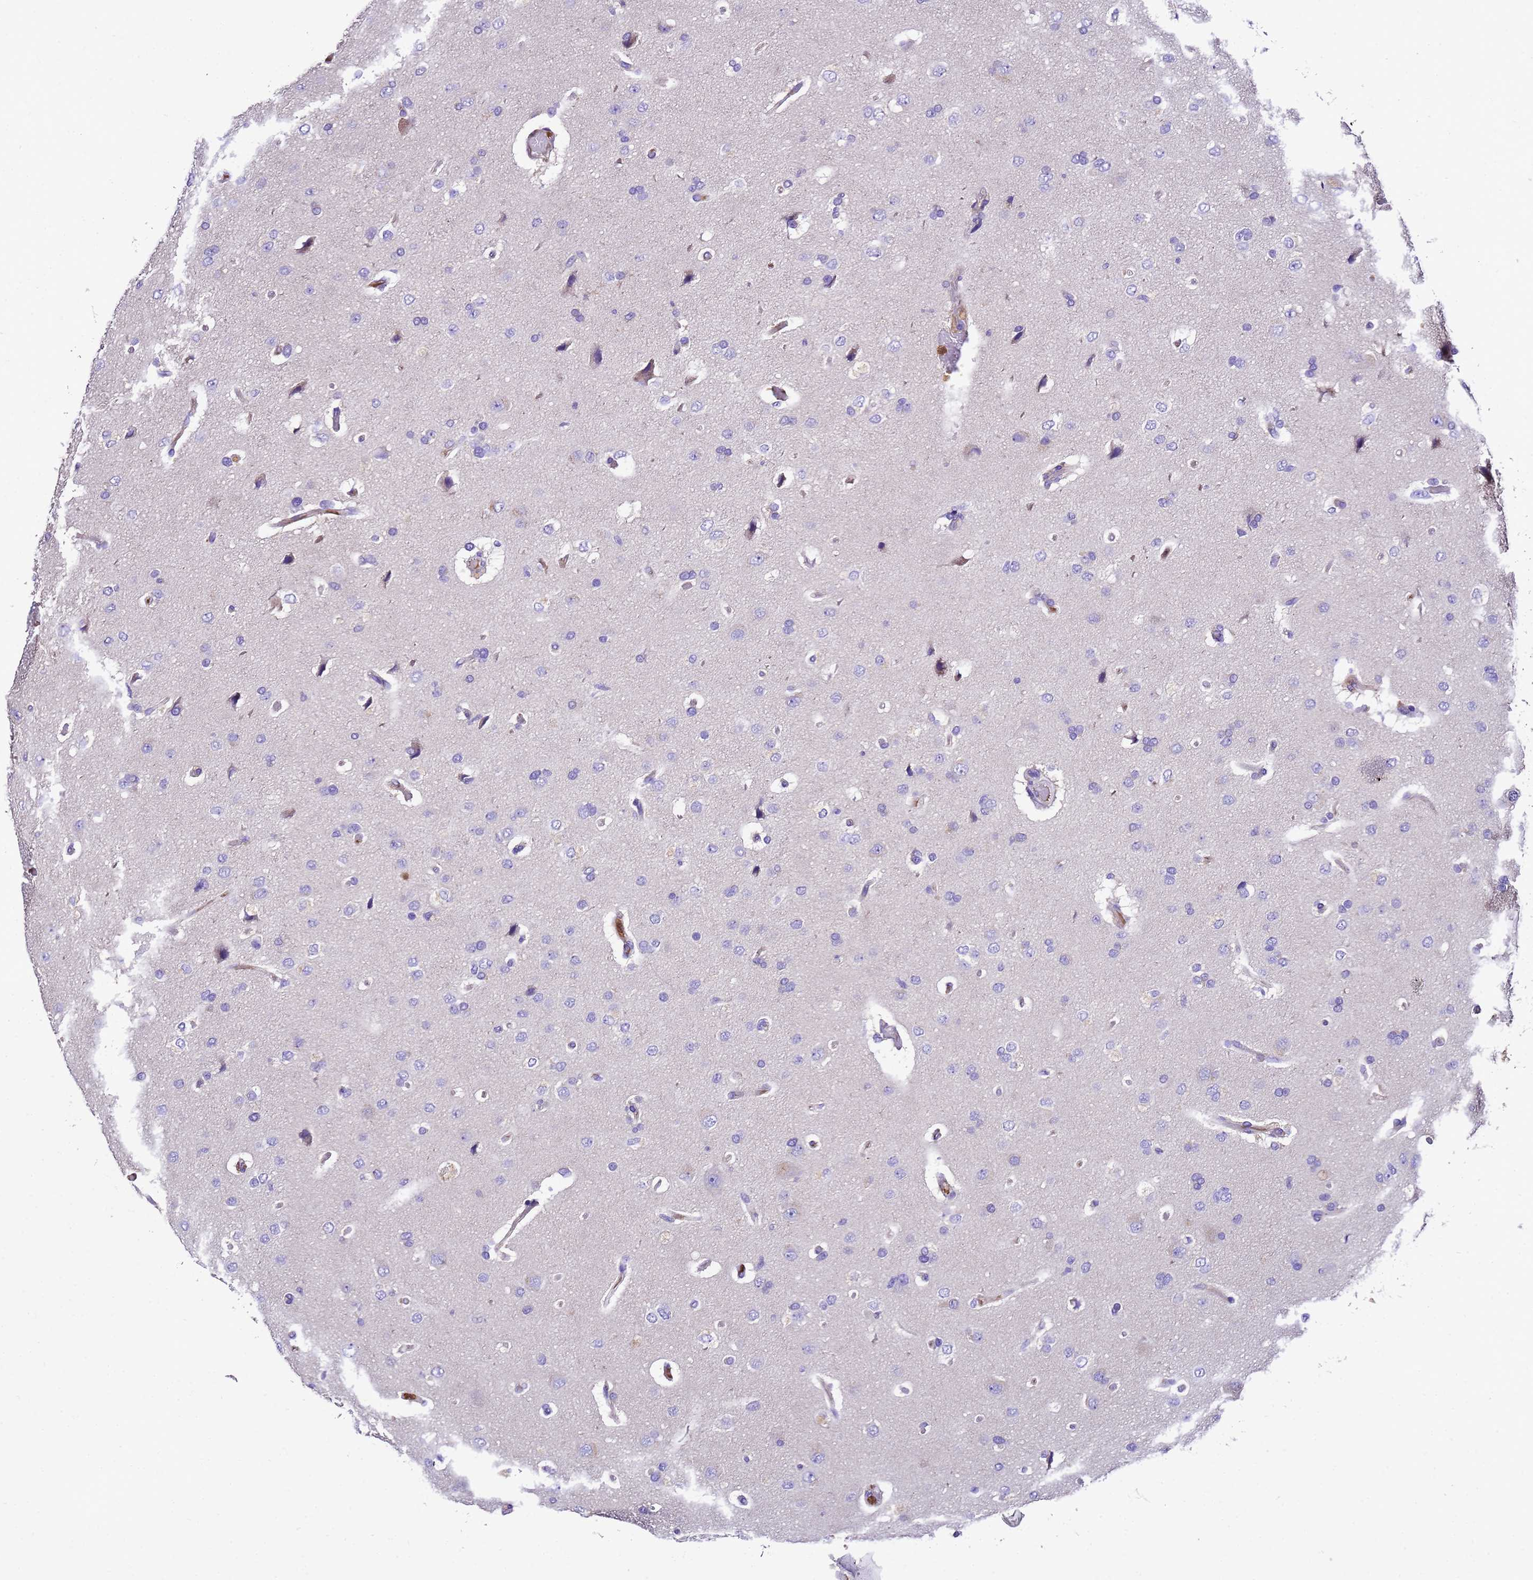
{"staining": {"intensity": "negative", "quantity": "none", "location": "none"}, "tissue": "glioma", "cell_type": "Tumor cells", "image_type": "cancer", "snomed": [{"axis": "morphology", "description": "Glioma, malignant, High grade"}, {"axis": "topography", "description": "Brain"}], "caption": "Human glioma stained for a protein using immunohistochemistry demonstrates no expression in tumor cells.", "gene": "UGT2A1", "patient": {"sex": "male", "age": 77}}